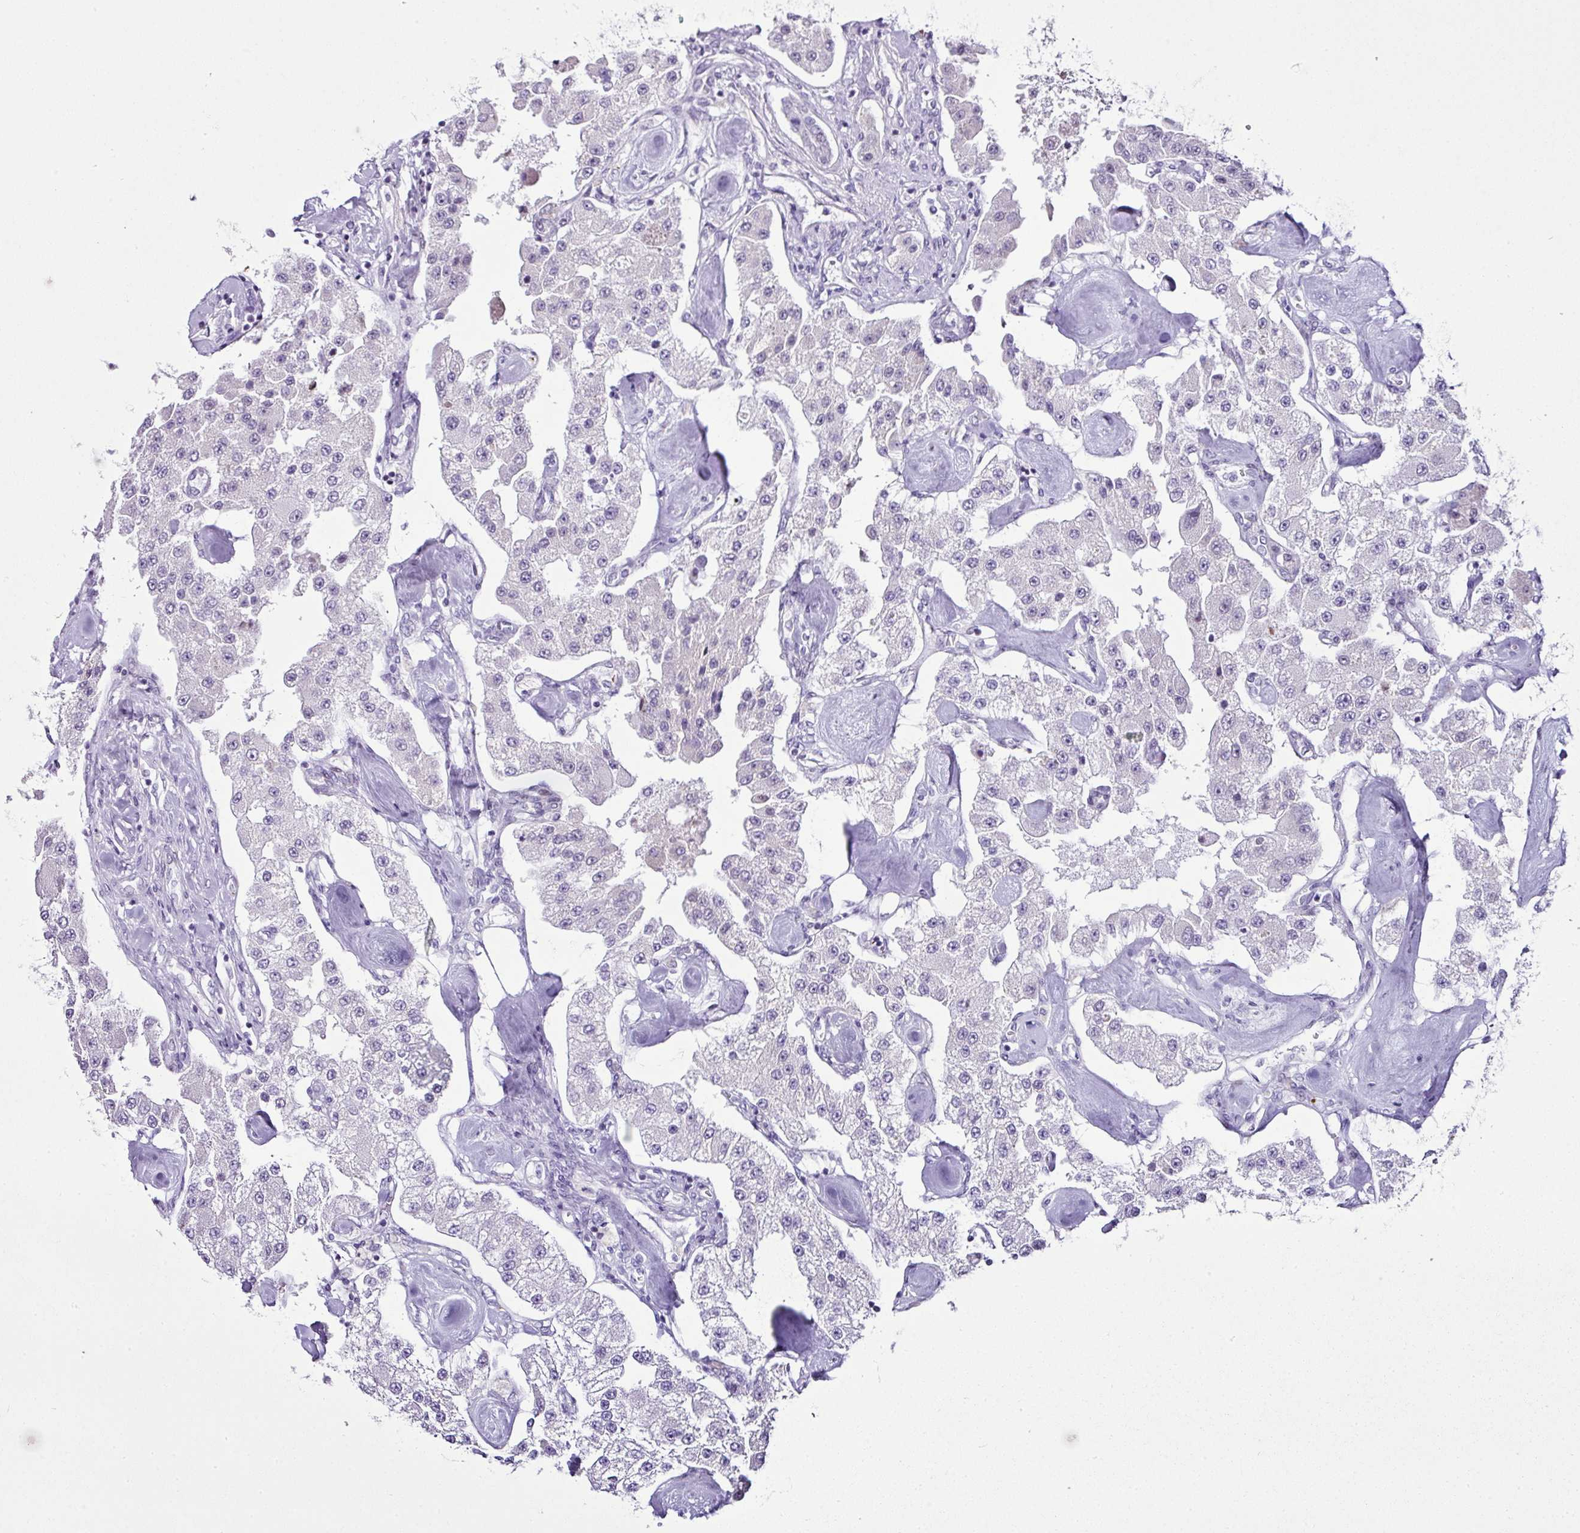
{"staining": {"intensity": "negative", "quantity": "none", "location": "none"}, "tissue": "carcinoid", "cell_type": "Tumor cells", "image_type": "cancer", "snomed": [{"axis": "morphology", "description": "Carcinoid, malignant, NOS"}, {"axis": "topography", "description": "Pancreas"}], "caption": "The image demonstrates no significant positivity in tumor cells of carcinoid.", "gene": "CMTM5", "patient": {"sex": "male", "age": 41}}